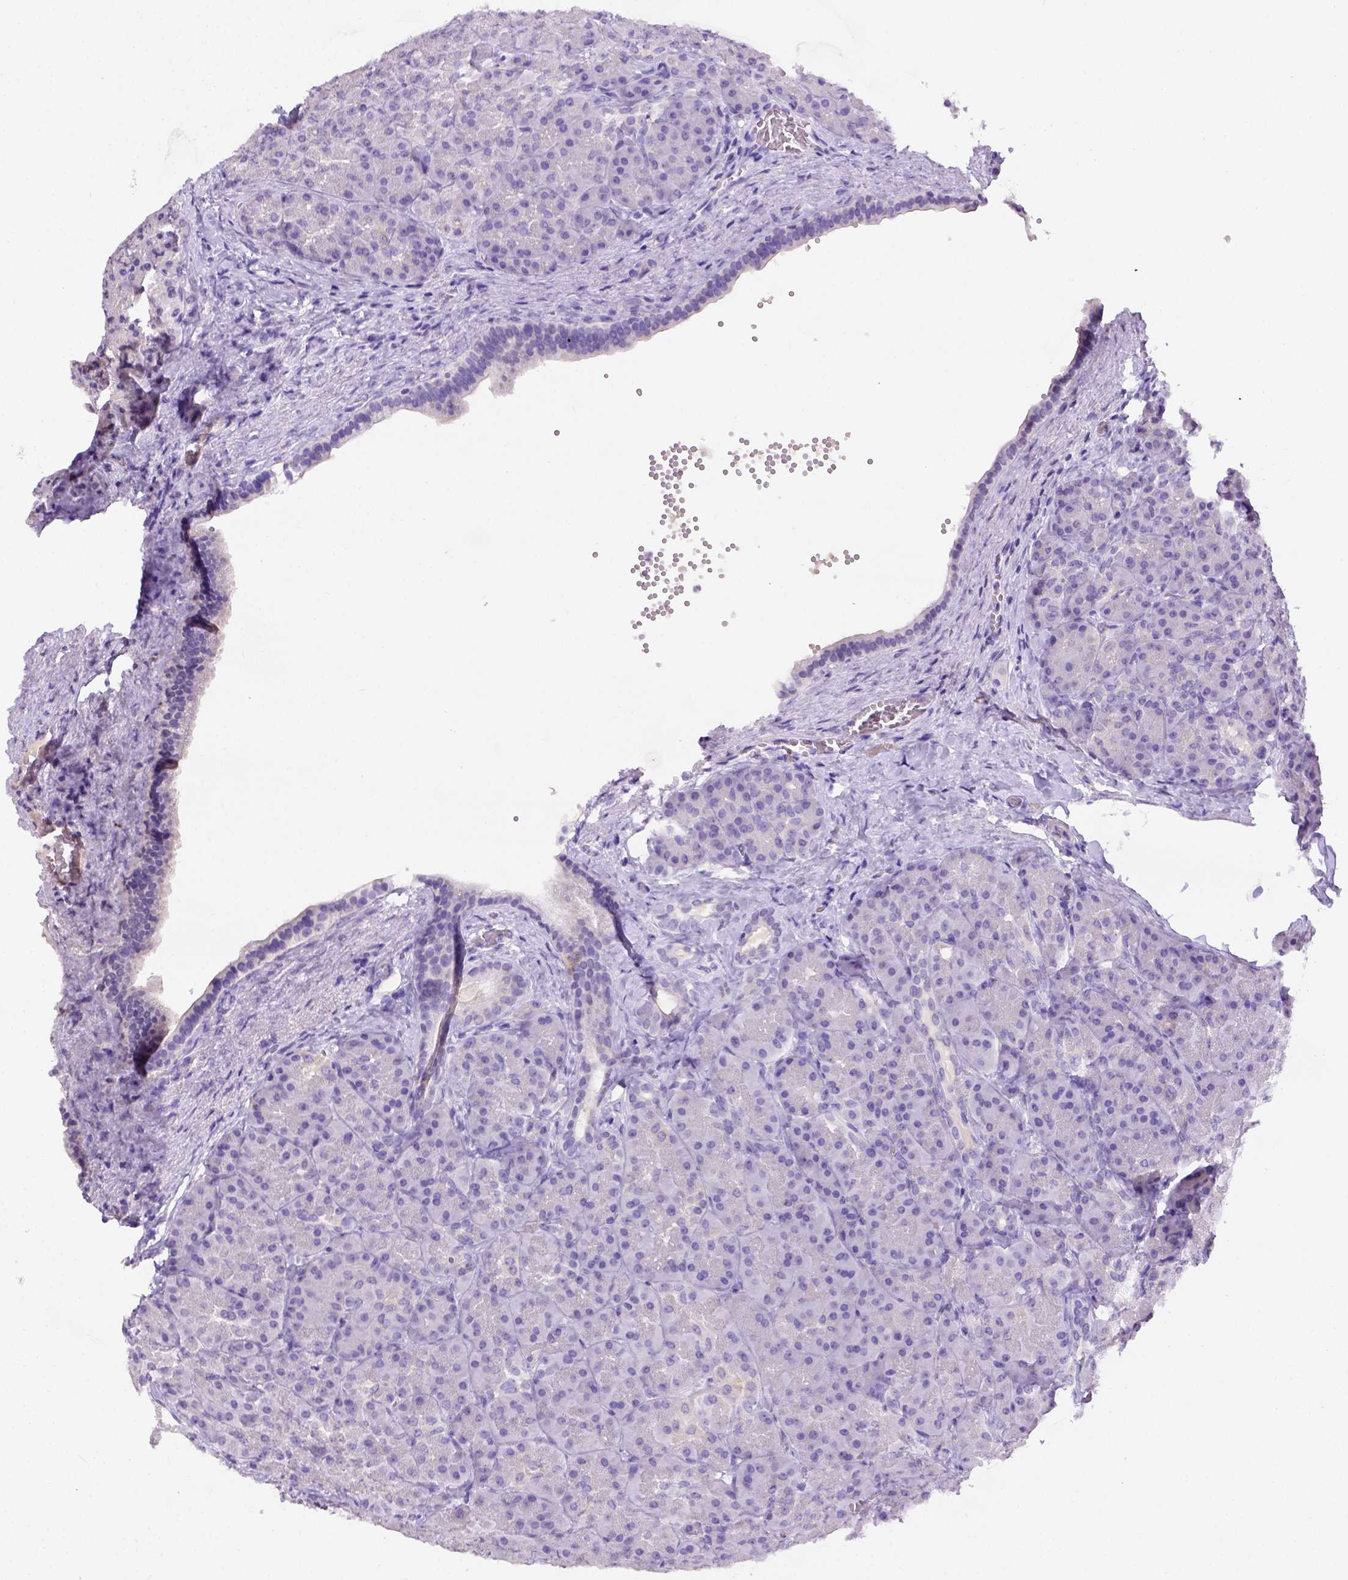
{"staining": {"intensity": "negative", "quantity": "none", "location": "none"}, "tissue": "pancreas", "cell_type": "Exocrine glandular cells", "image_type": "normal", "snomed": [{"axis": "morphology", "description": "Normal tissue, NOS"}, {"axis": "topography", "description": "Pancreas"}], "caption": "IHC micrograph of benign pancreas: human pancreas stained with DAB (3,3'-diaminobenzidine) displays no significant protein positivity in exocrine glandular cells.", "gene": "B3GAT1", "patient": {"sex": "male", "age": 57}}